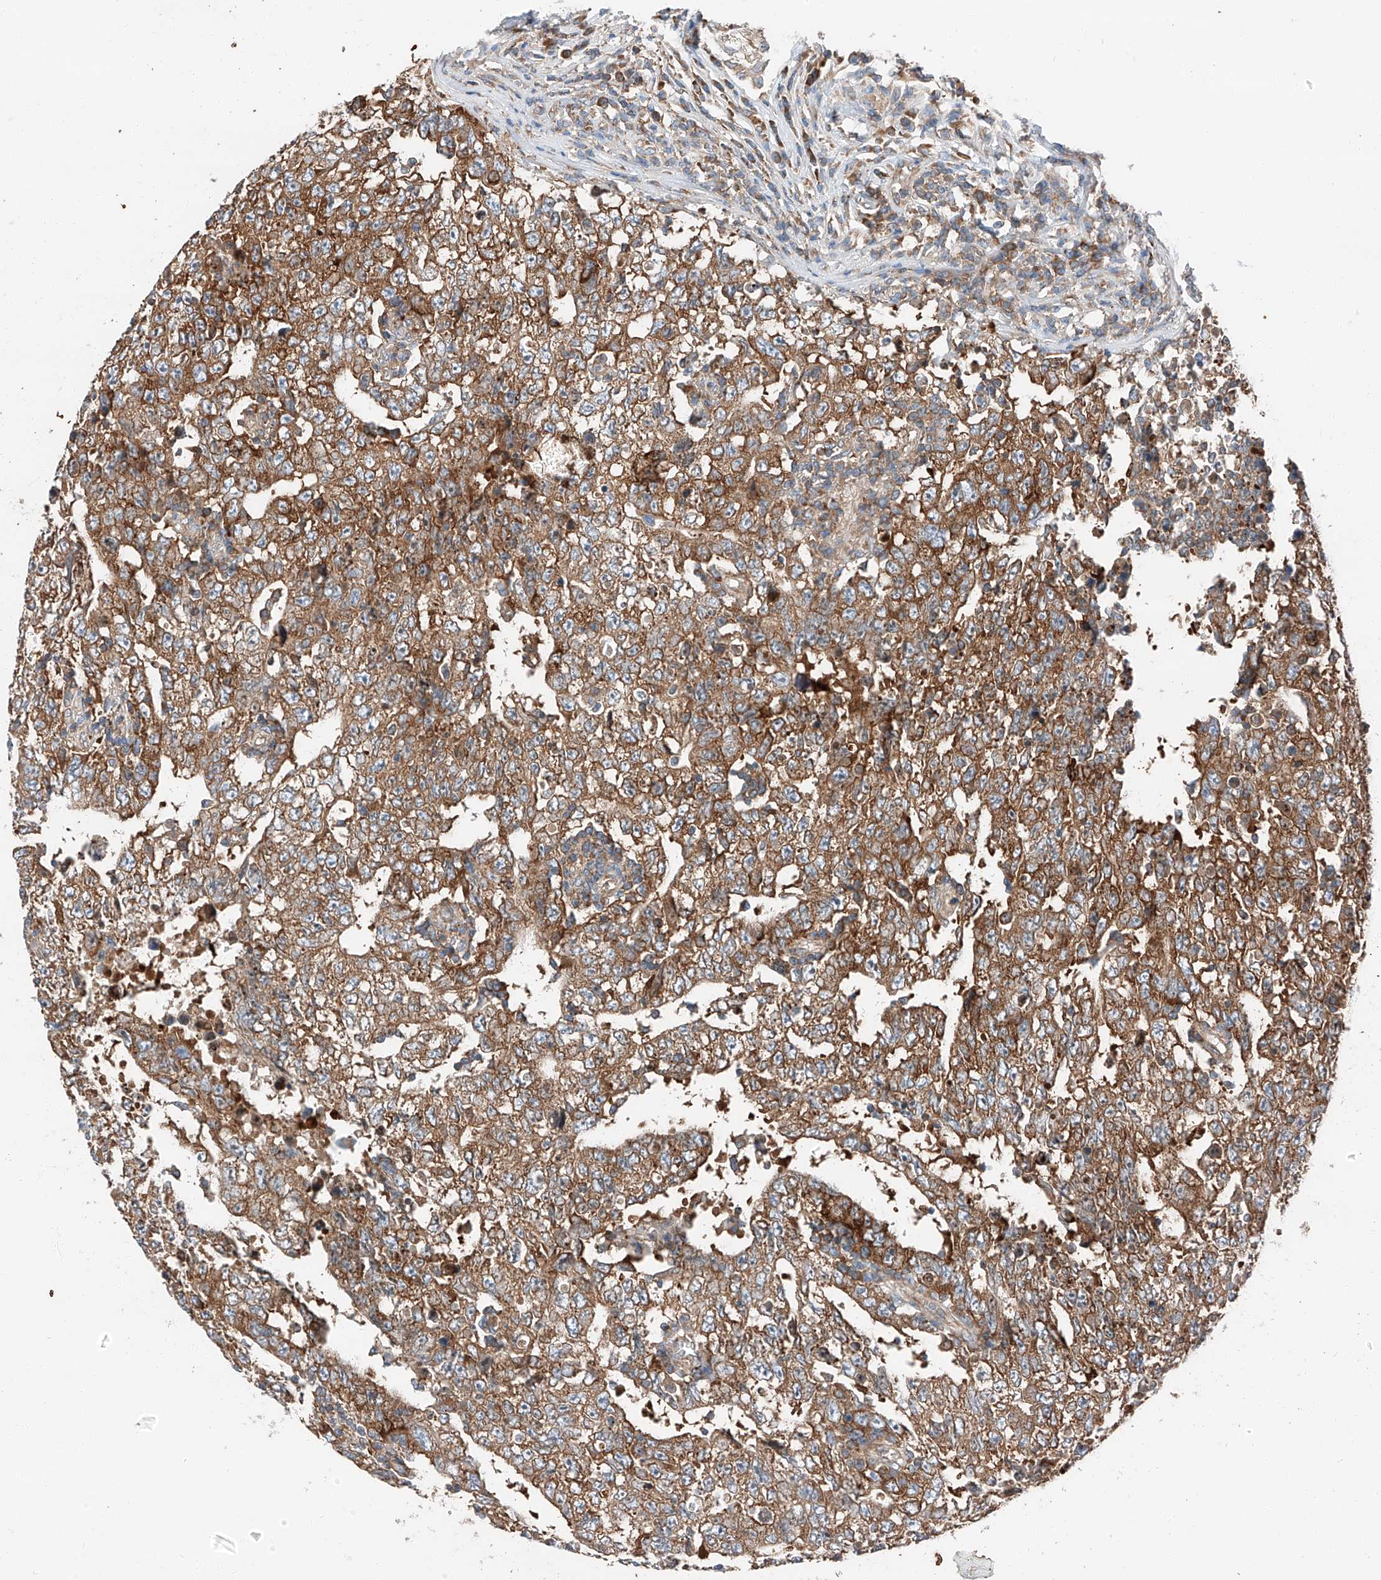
{"staining": {"intensity": "strong", "quantity": ">75%", "location": "cytoplasmic/membranous"}, "tissue": "testis cancer", "cell_type": "Tumor cells", "image_type": "cancer", "snomed": [{"axis": "morphology", "description": "Carcinoma, Embryonal, NOS"}, {"axis": "topography", "description": "Testis"}], "caption": "Immunohistochemistry histopathology image of testis cancer (embryonal carcinoma) stained for a protein (brown), which exhibits high levels of strong cytoplasmic/membranous expression in approximately >75% of tumor cells.", "gene": "ZC3H15", "patient": {"sex": "male", "age": 26}}